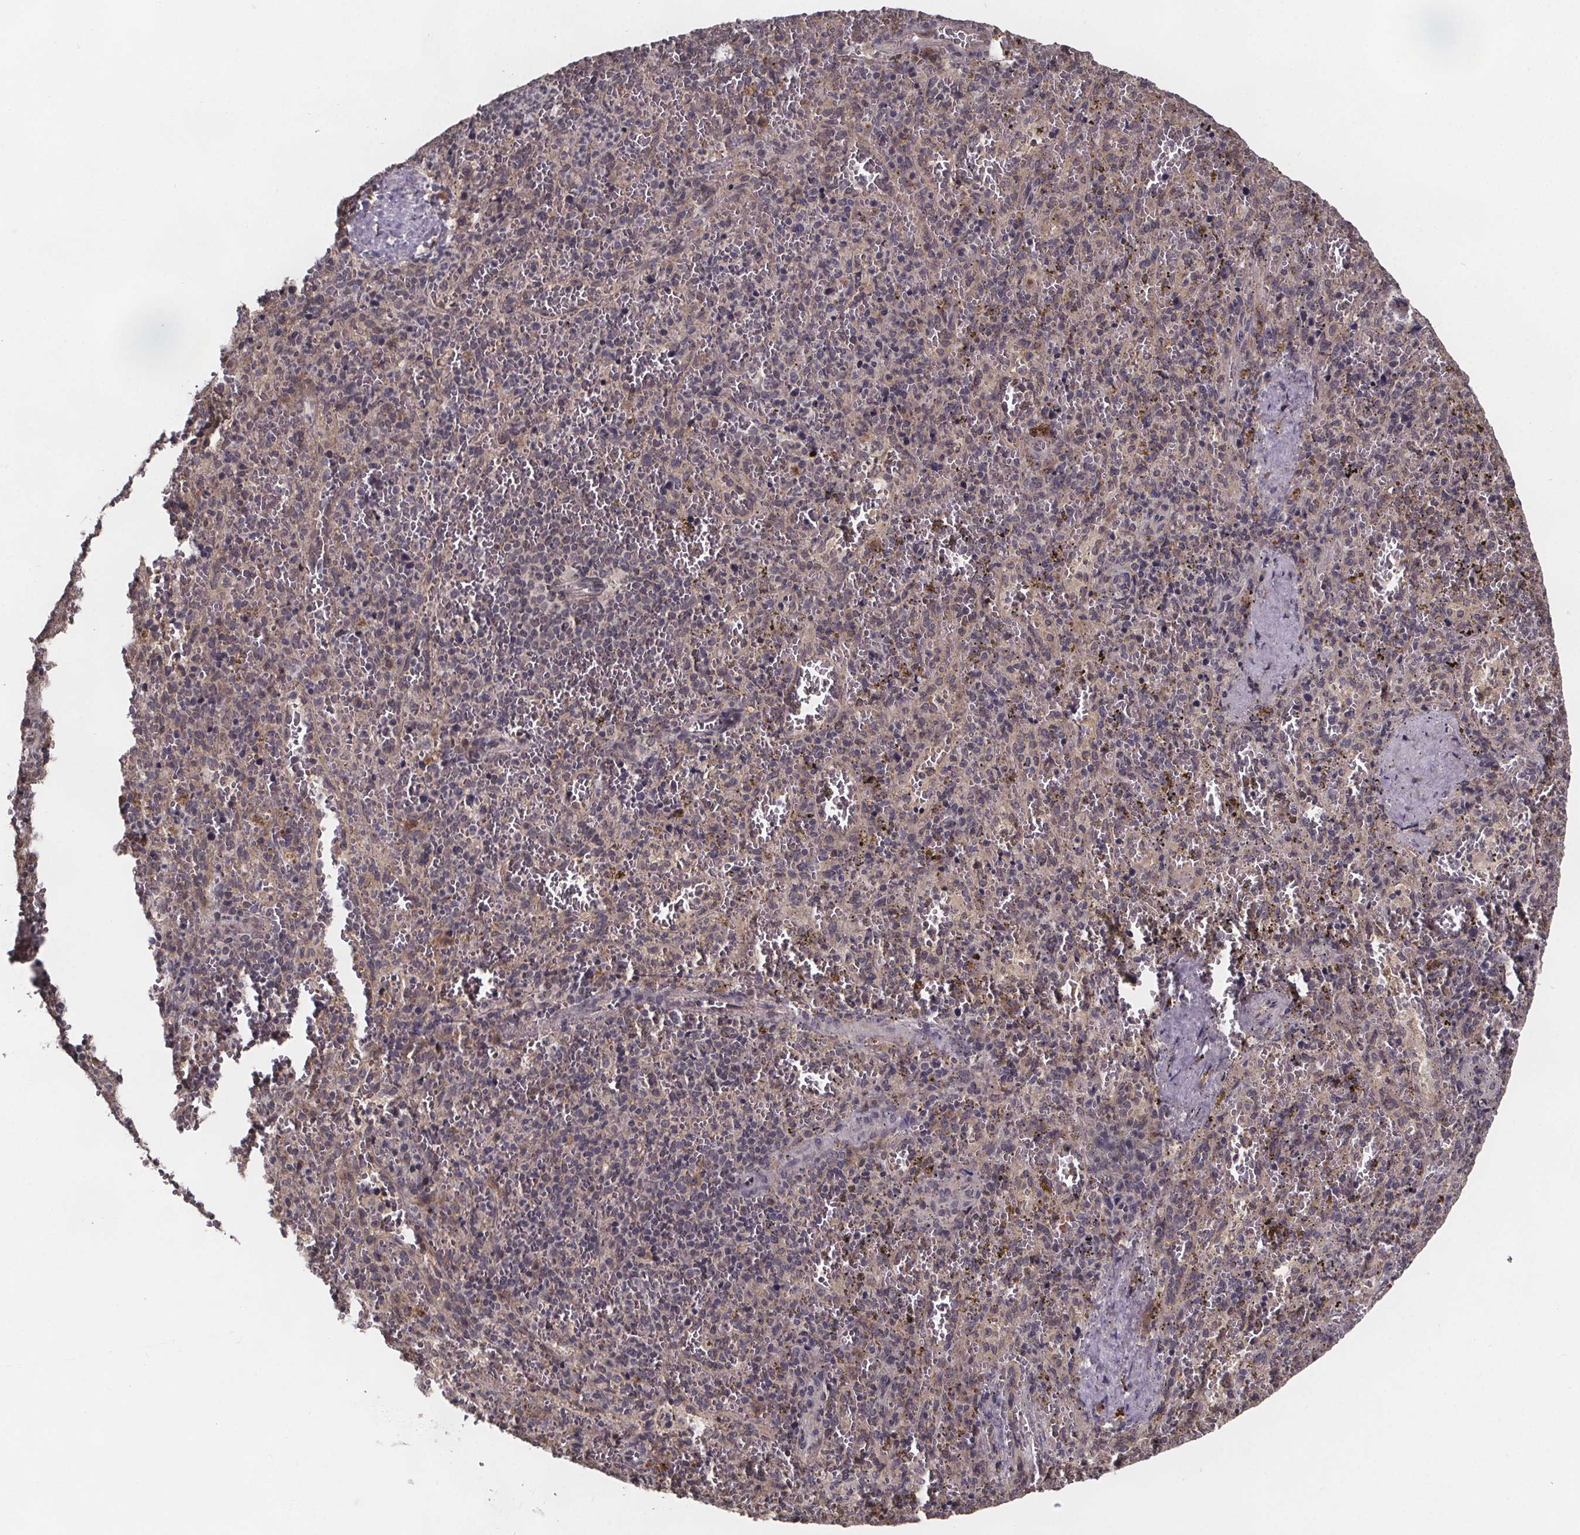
{"staining": {"intensity": "negative", "quantity": "none", "location": "none"}, "tissue": "spleen", "cell_type": "Cells in red pulp", "image_type": "normal", "snomed": [{"axis": "morphology", "description": "Normal tissue, NOS"}, {"axis": "topography", "description": "Spleen"}], "caption": "High power microscopy photomicrograph of an immunohistochemistry (IHC) micrograph of normal spleen, revealing no significant positivity in cells in red pulp.", "gene": "SAT1", "patient": {"sex": "female", "age": 50}}